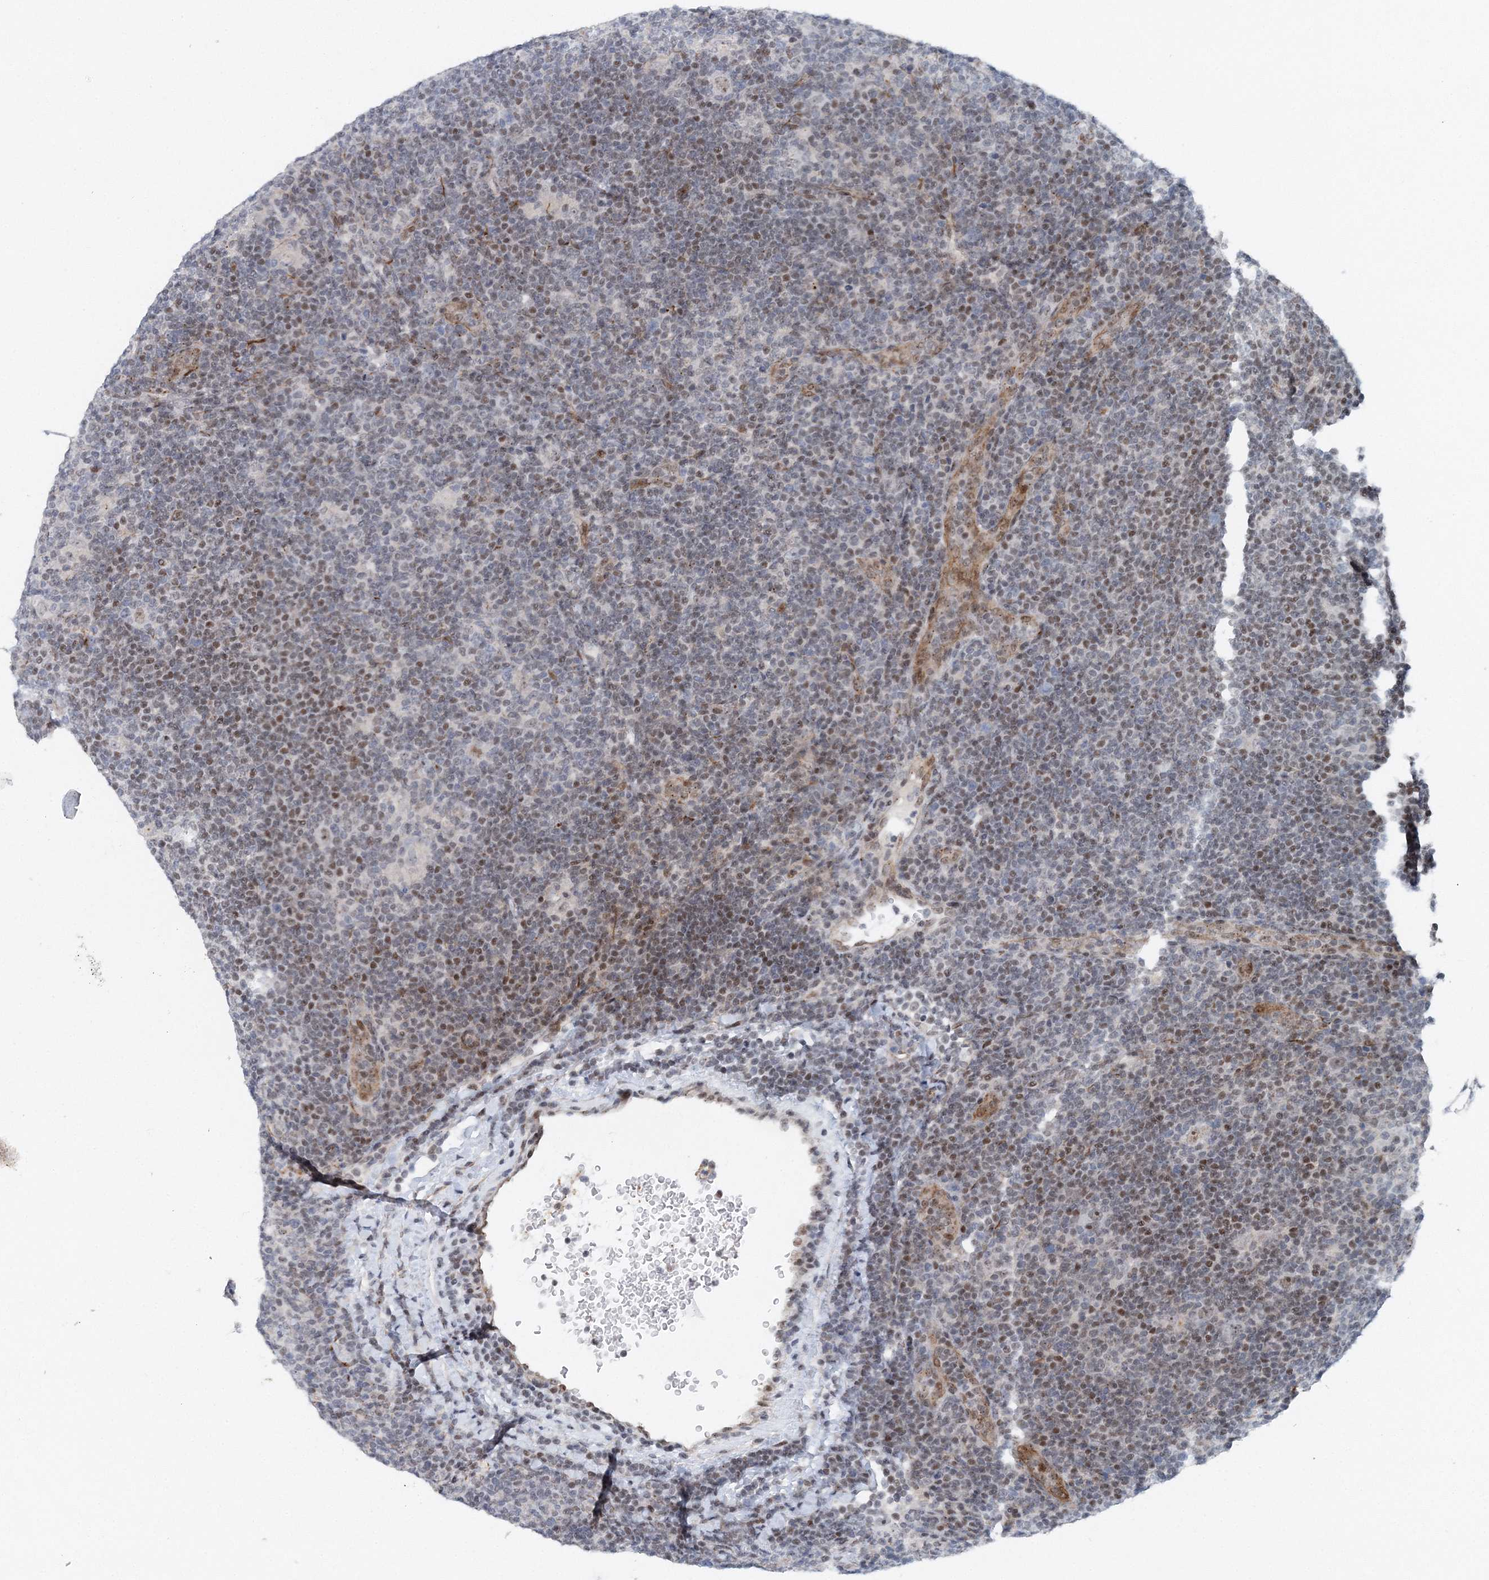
{"staining": {"intensity": "moderate", "quantity": "<25%", "location": "nuclear"}, "tissue": "lymphoma", "cell_type": "Tumor cells", "image_type": "cancer", "snomed": [{"axis": "morphology", "description": "Hodgkin's disease, NOS"}, {"axis": "topography", "description": "Lymph node"}], "caption": "An image of lymphoma stained for a protein exhibits moderate nuclear brown staining in tumor cells.", "gene": "UIMC1", "patient": {"sex": "female", "age": 57}}